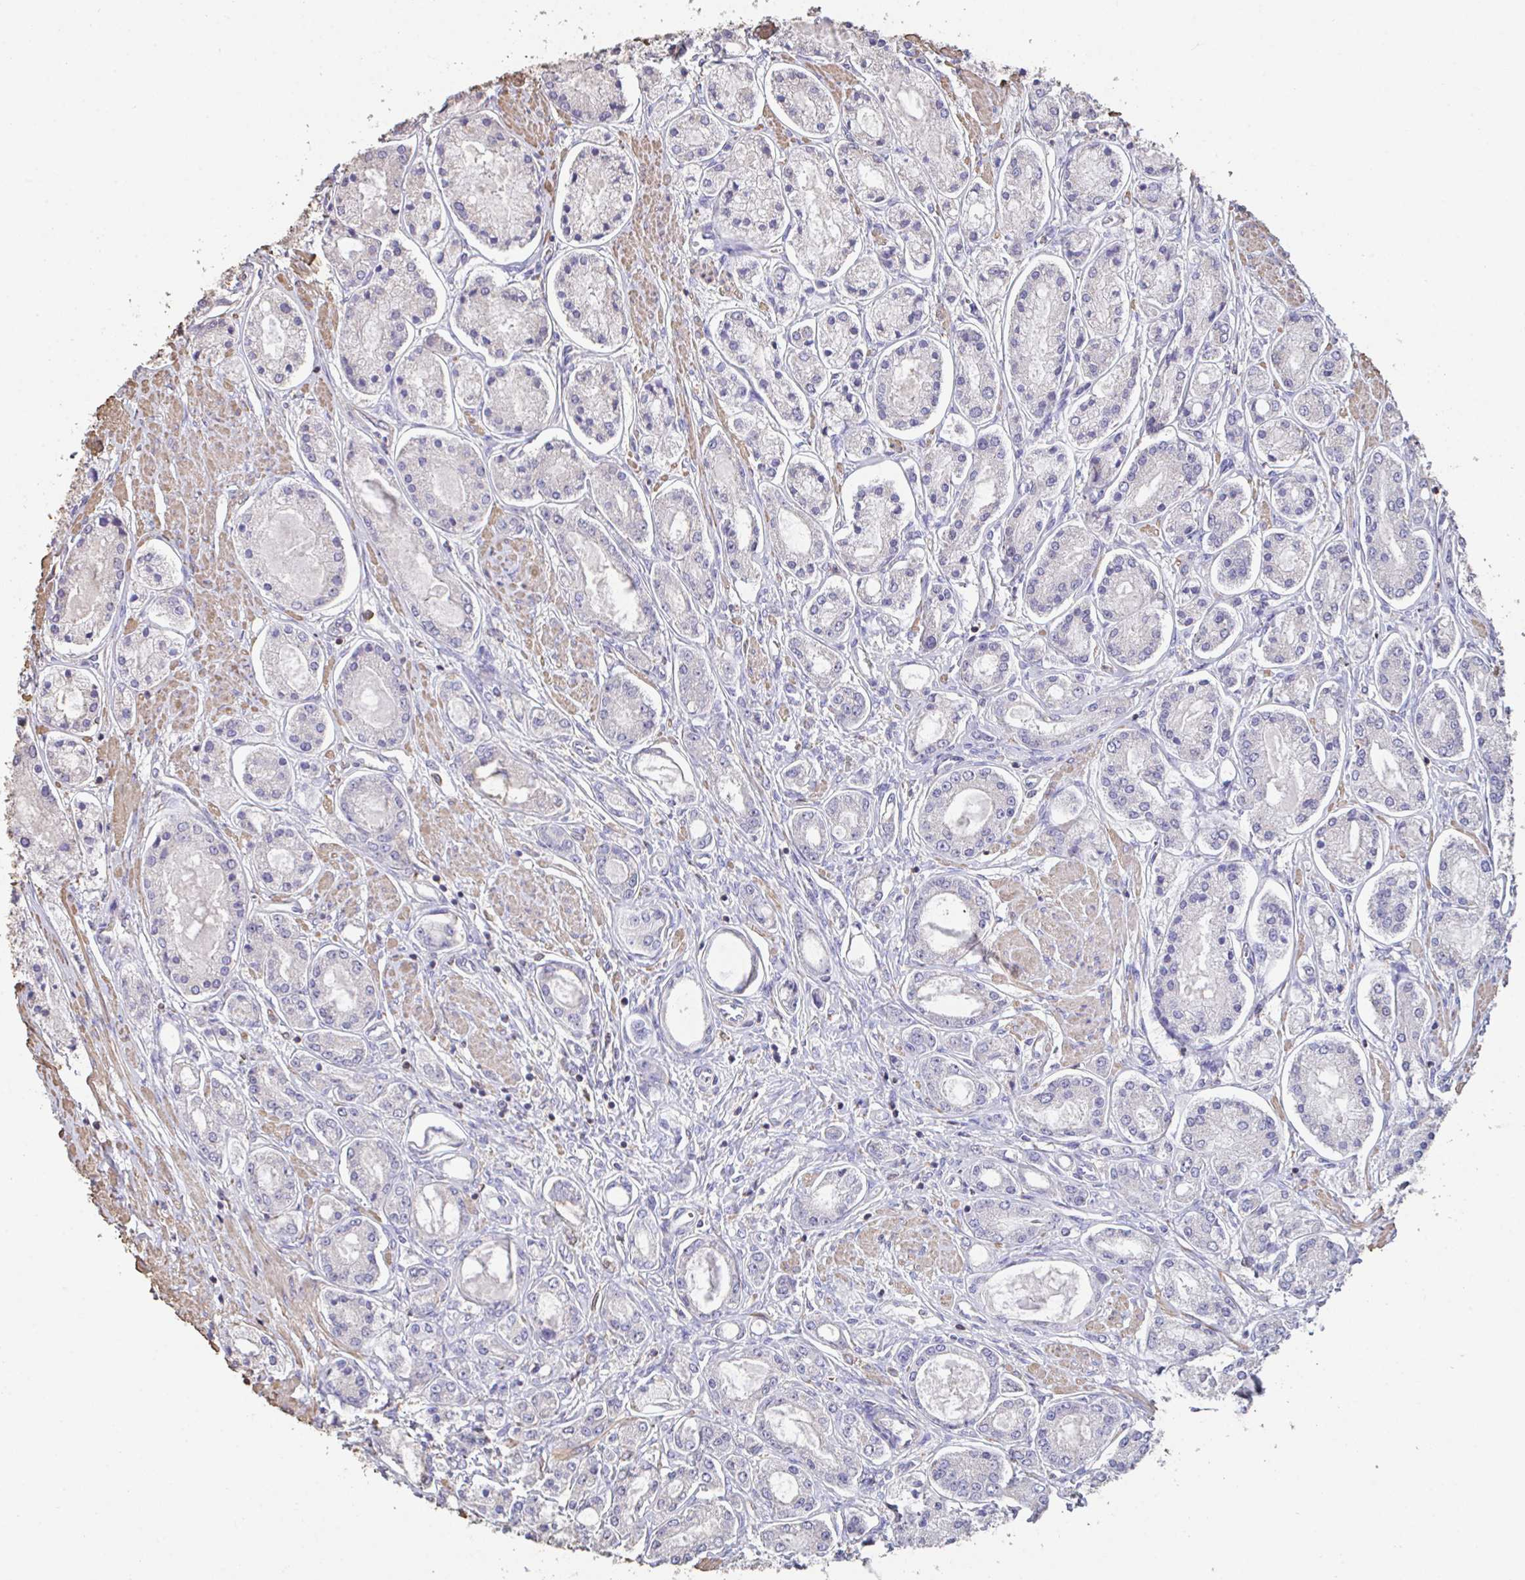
{"staining": {"intensity": "negative", "quantity": "none", "location": "none"}, "tissue": "prostate cancer", "cell_type": "Tumor cells", "image_type": "cancer", "snomed": [{"axis": "morphology", "description": "Adenocarcinoma, High grade"}, {"axis": "topography", "description": "Prostate"}], "caption": "Immunohistochemical staining of human high-grade adenocarcinoma (prostate) reveals no significant staining in tumor cells.", "gene": "IL23R", "patient": {"sex": "male", "age": 66}}